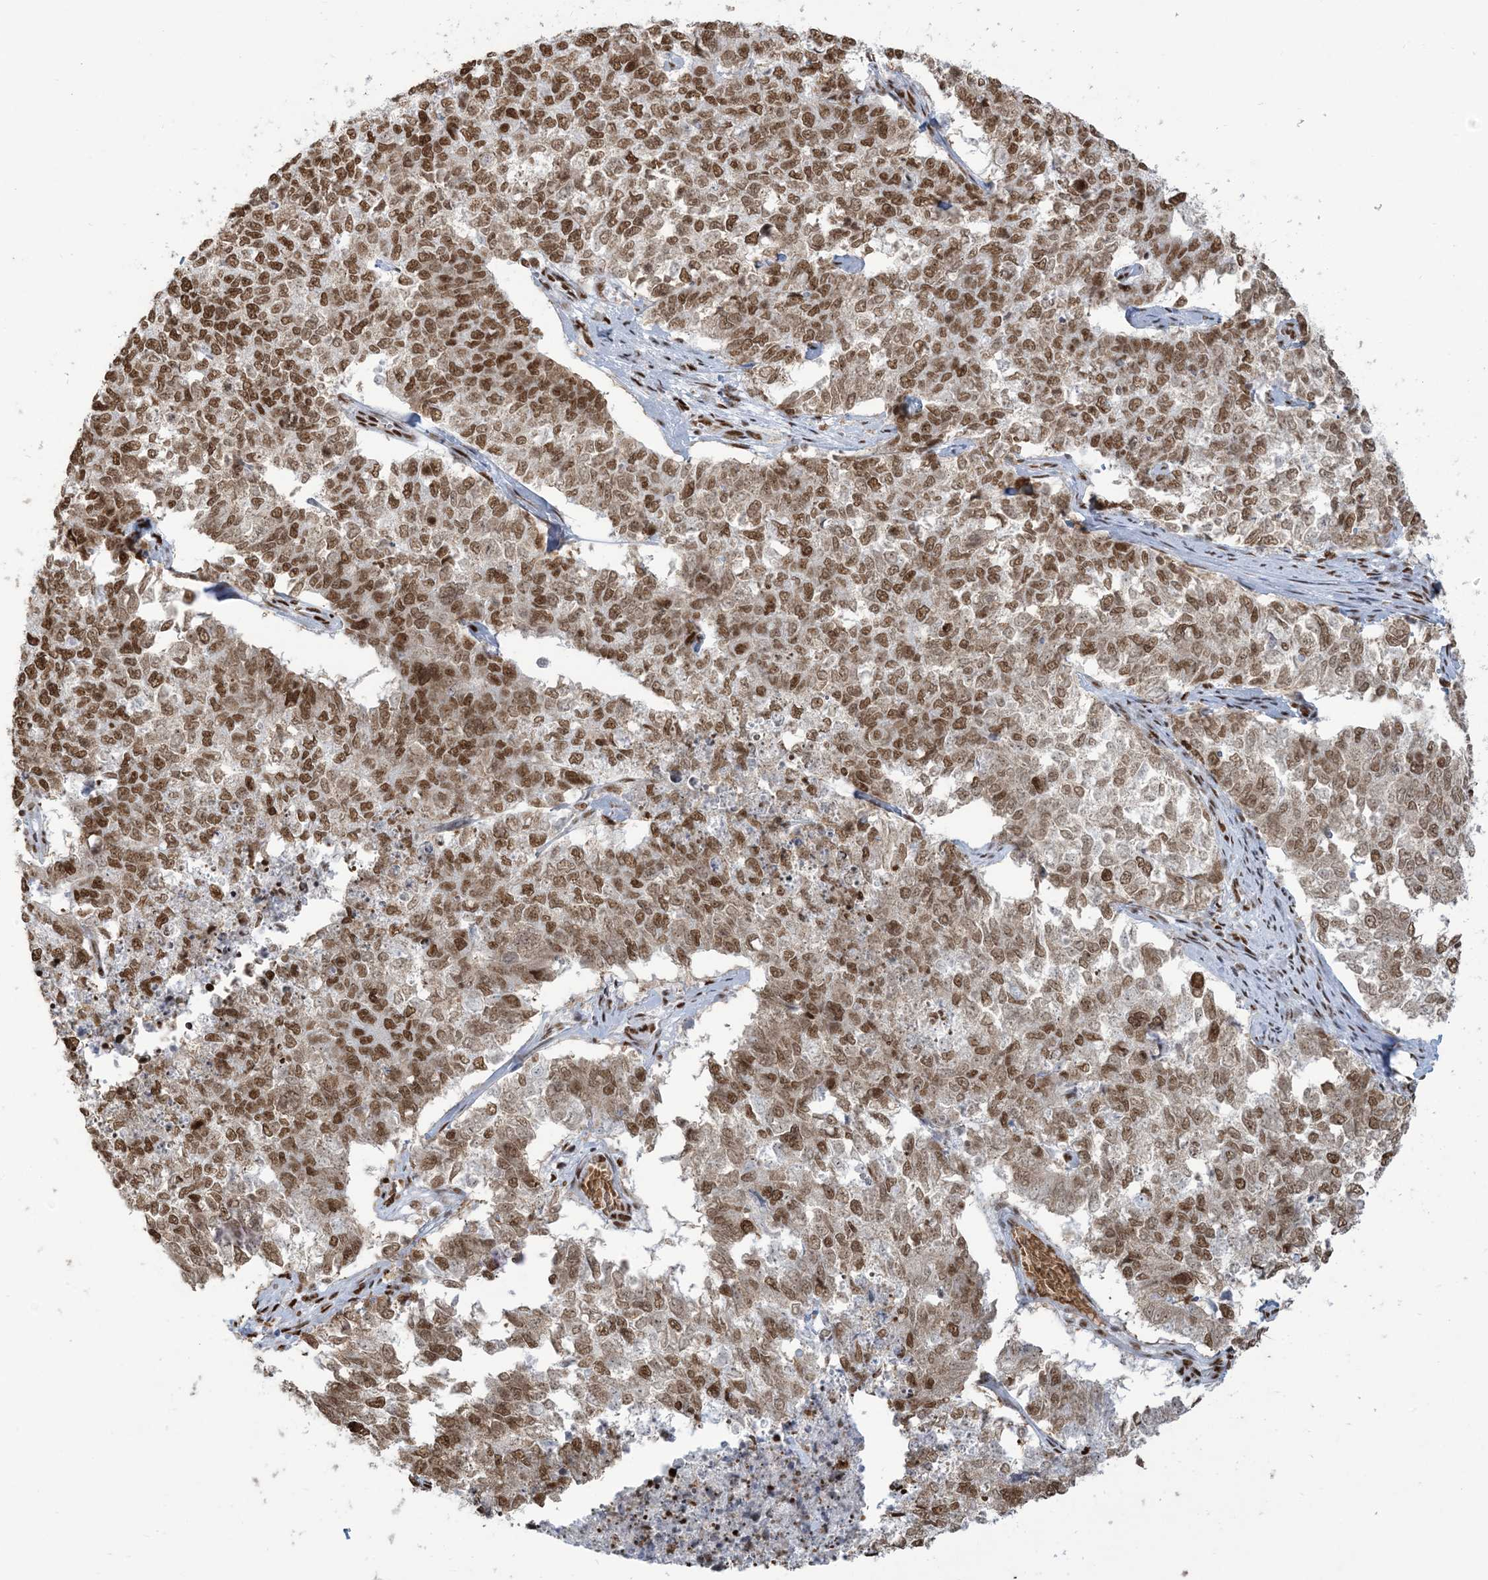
{"staining": {"intensity": "moderate", "quantity": ">75%", "location": "nuclear"}, "tissue": "cervical cancer", "cell_type": "Tumor cells", "image_type": "cancer", "snomed": [{"axis": "morphology", "description": "Squamous cell carcinoma, NOS"}, {"axis": "topography", "description": "Cervix"}], "caption": "Immunohistochemical staining of cervical squamous cell carcinoma demonstrates medium levels of moderate nuclear staining in approximately >75% of tumor cells.", "gene": "STAG1", "patient": {"sex": "female", "age": 63}}